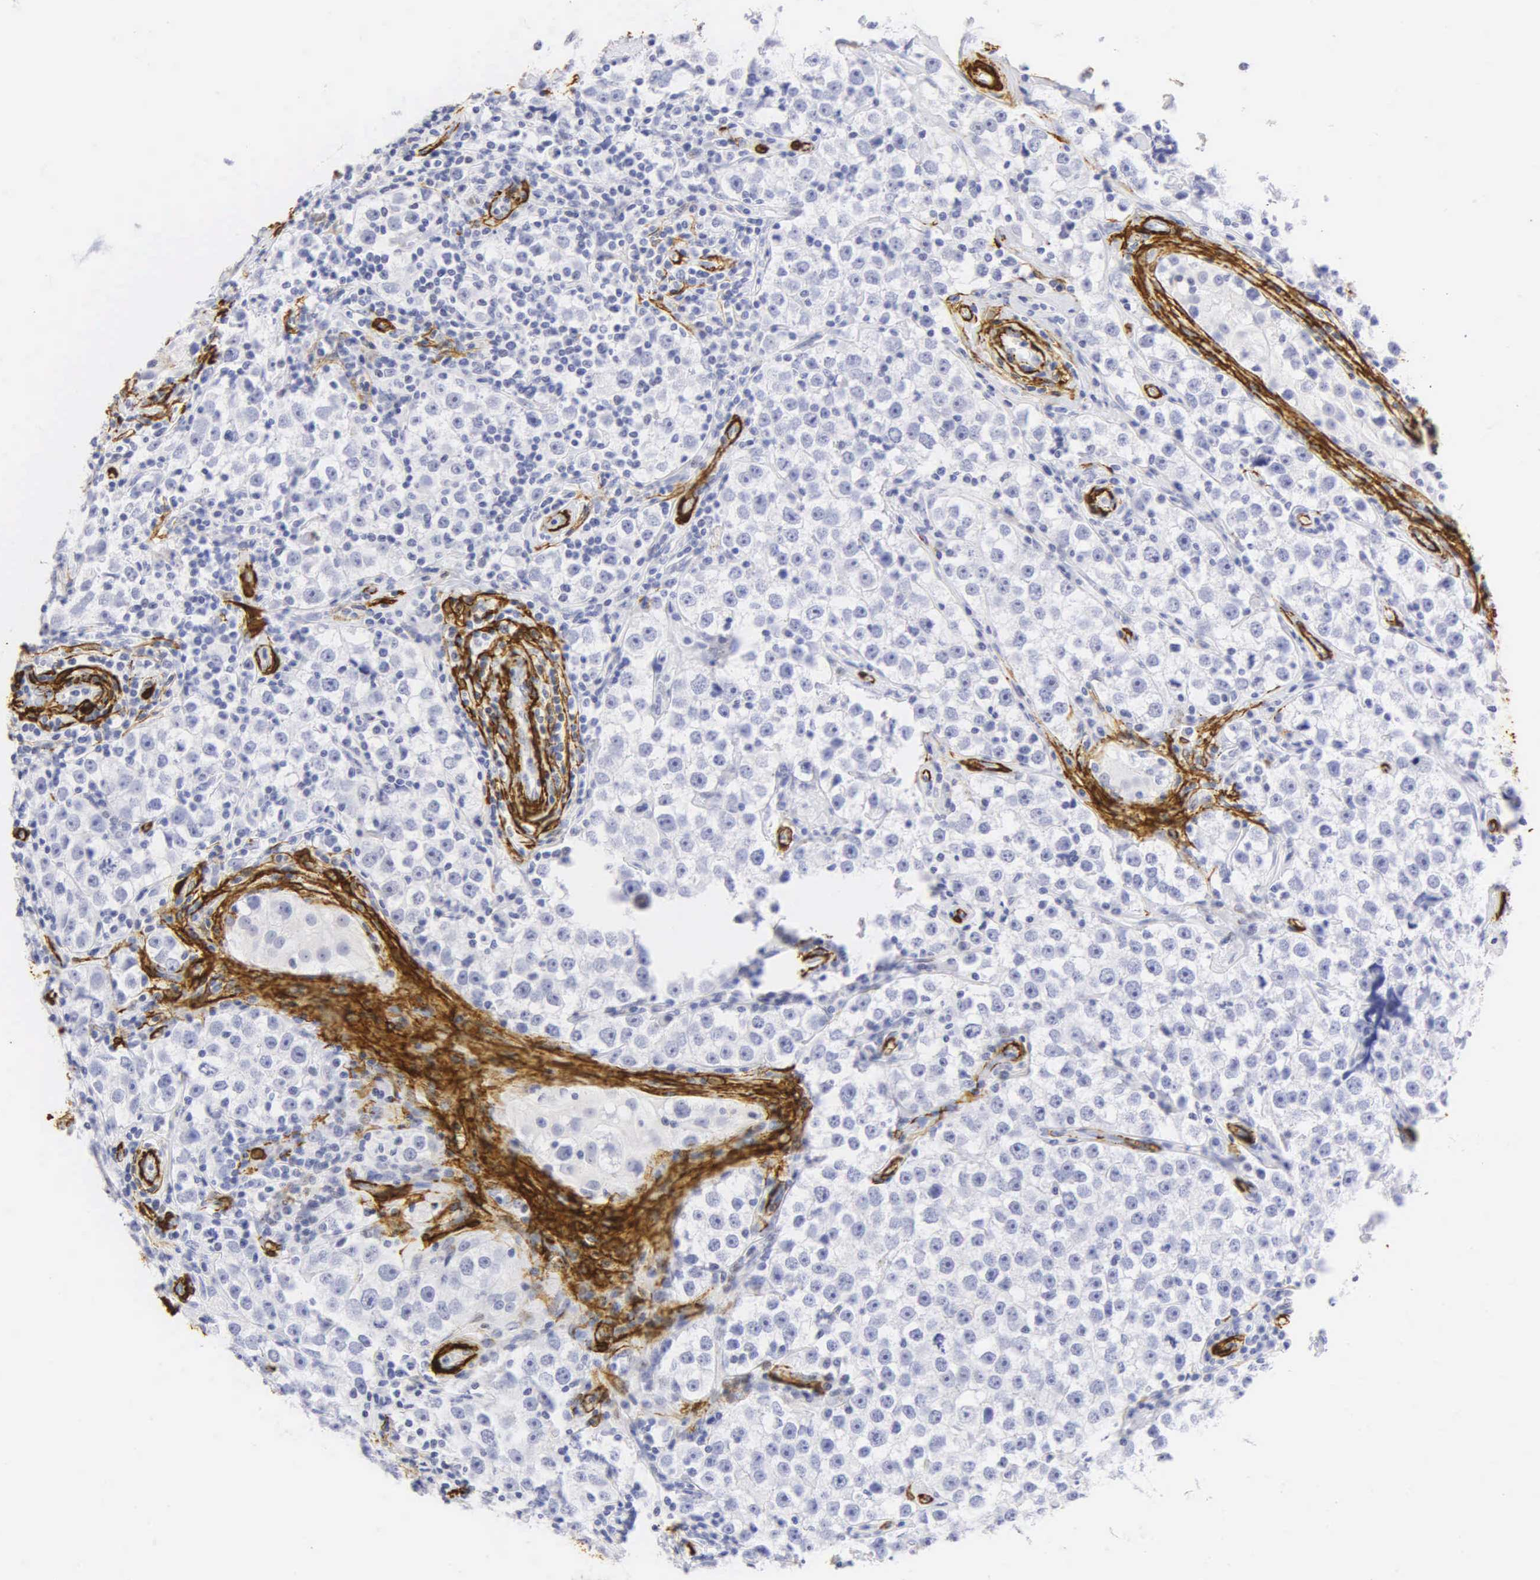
{"staining": {"intensity": "negative", "quantity": "none", "location": "none"}, "tissue": "testis cancer", "cell_type": "Tumor cells", "image_type": "cancer", "snomed": [{"axis": "morphology", "description": "Seminoma, NOS"}, {"axis": "topography", "description": "Testis"}], "caption": "Human testis seminoma stained for a protein using immunohistochemistry demonstrates no expression in tumor cells.", "gene": "ACTA2", "patient": {"sex": "male", "age": 32}}